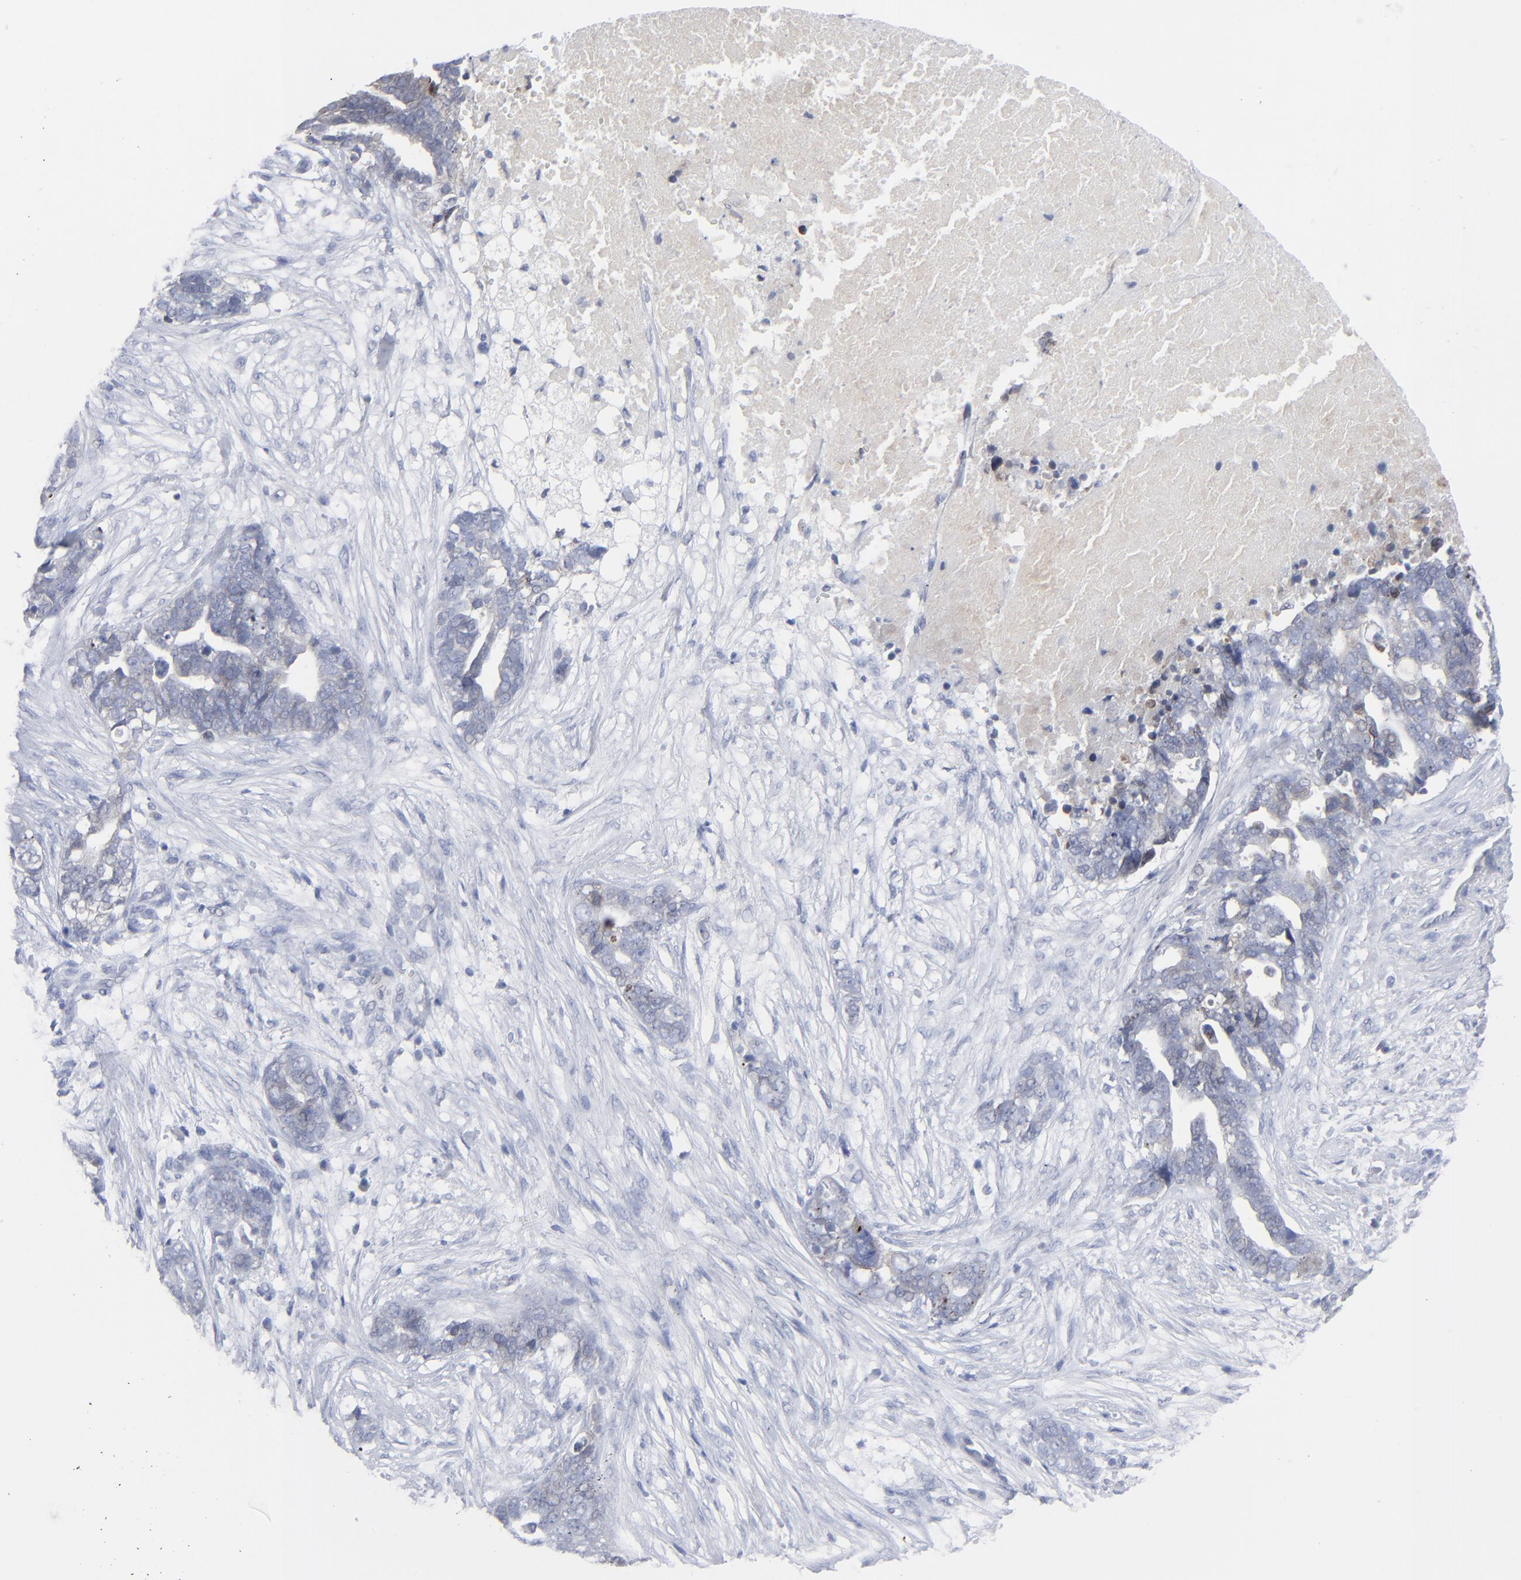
{"staining": {"intensity": "weak", "quantity": "<25%", "location": "cytoplasmic/membranous"}, "tissue": "ovarian cancer", "cell_type": "Tumor cells", "image_type": "cancer", "snomed": [{"axis": "morphology", "description": "Normal tissue, NOS"}, {"axis": "morphology", "description": "Cystadenocarcinoma, serous, NOS"}, {"axis": "topography", "description": "Fallopian tube"}, {"axis": "topography", "description": "Ovary"}], "caption": "Ovarian serous cystadenocarcinoma stained for a protein using IHC displays no expression tumor cells.", "gene": "NUP88", "patient": {"sex": "female", "age": 56}}